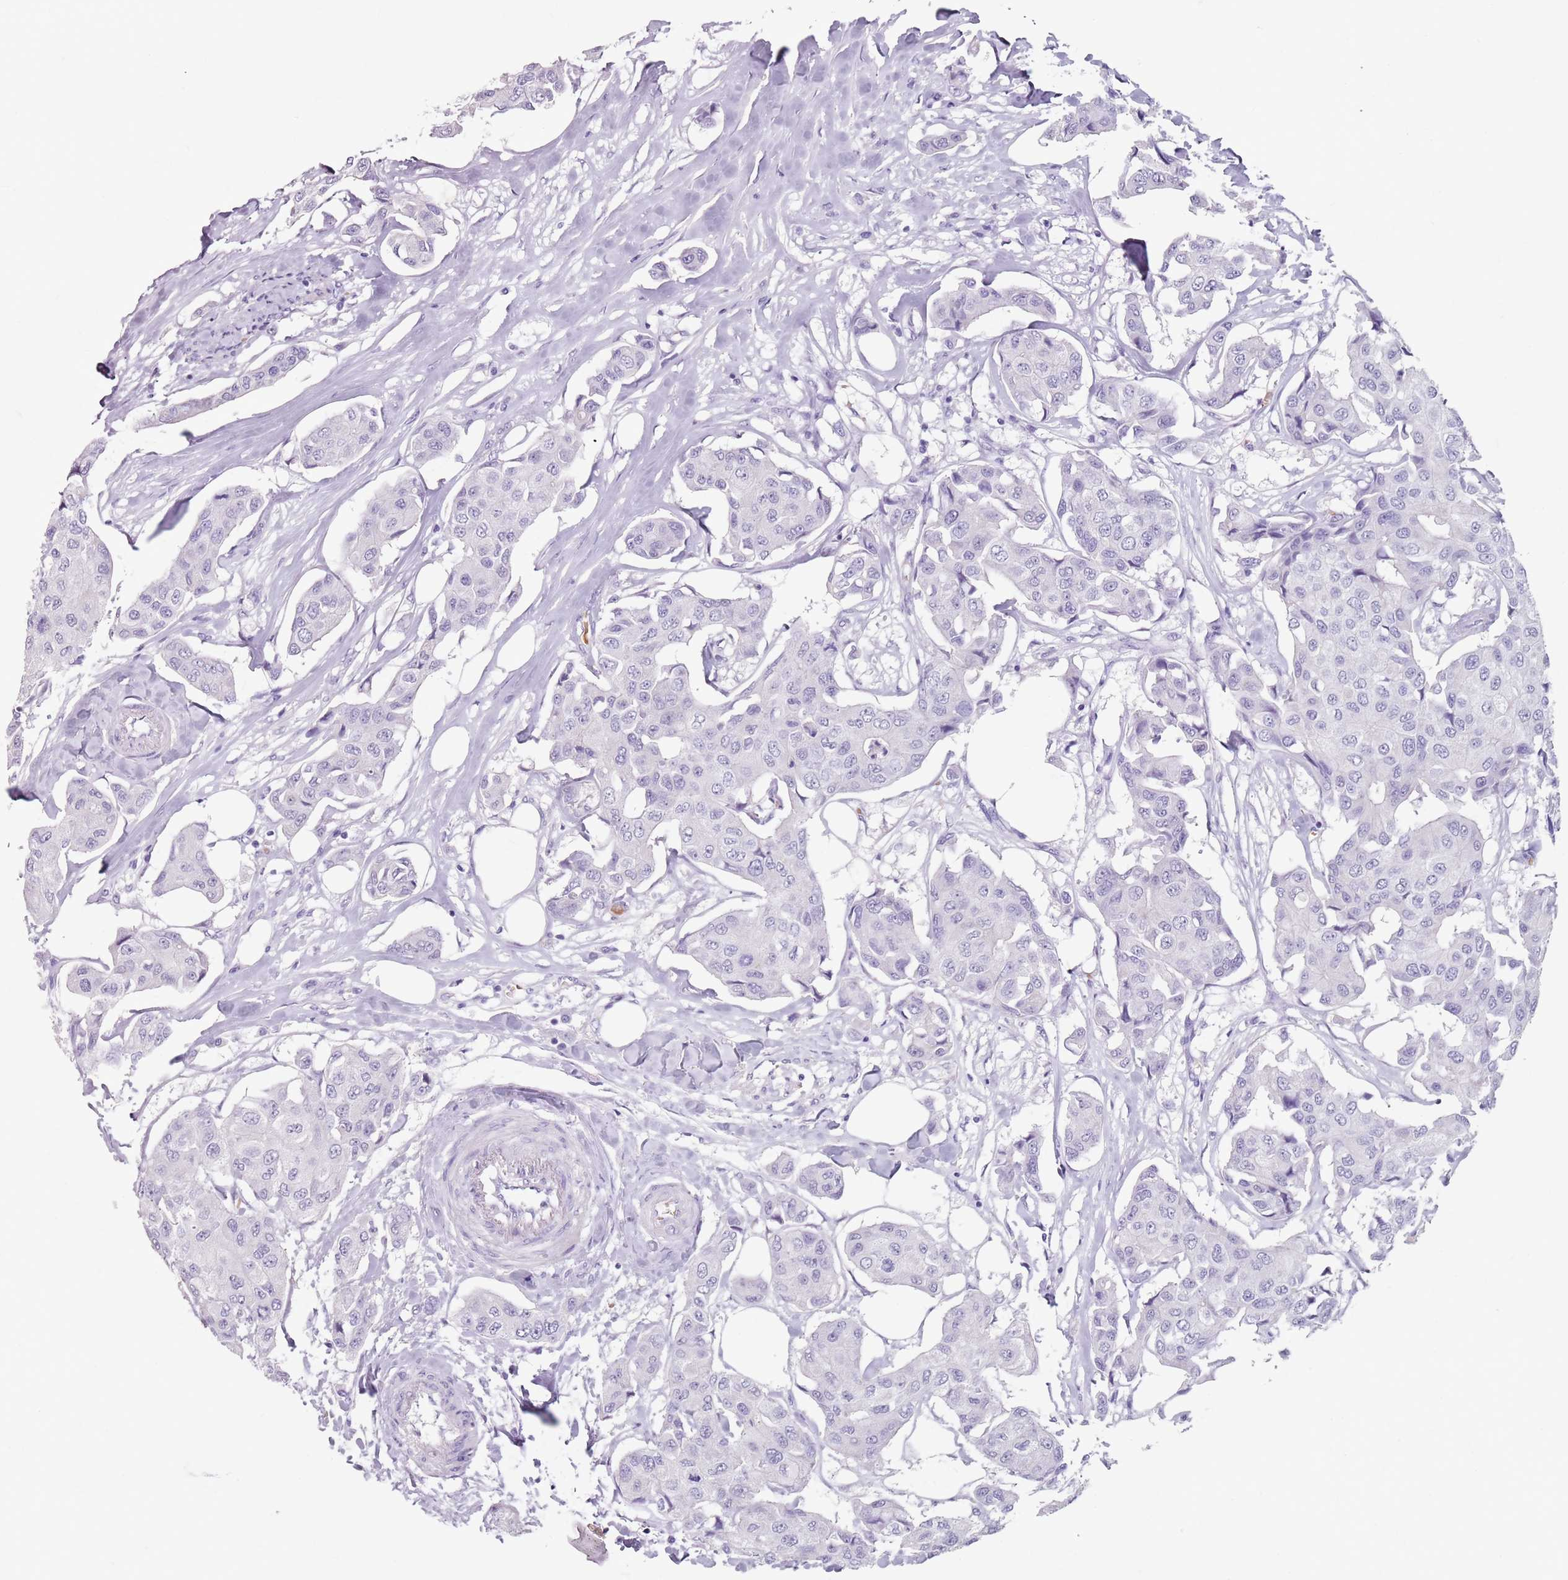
{"staining": {"intensity": "negative", "quantity": "none", "location": "none"}, "tissue": "breast cancer", "cell_type": "Tumor cells", "image_type": "cancer", "snomed": [{"axis": "morphology", "description": "Duct carcinoma"}, {"axis": "topography", "description": "Breast"}, {"axis": "topography", "description": "Lymph node"}], "caption": "DAB immunohistochemical staining of intraductal carcinoma (breast) shows no significant positivity in tumor cells.", "gene": "SPESP1", "patient": {"sex": "female", "age": 80}}